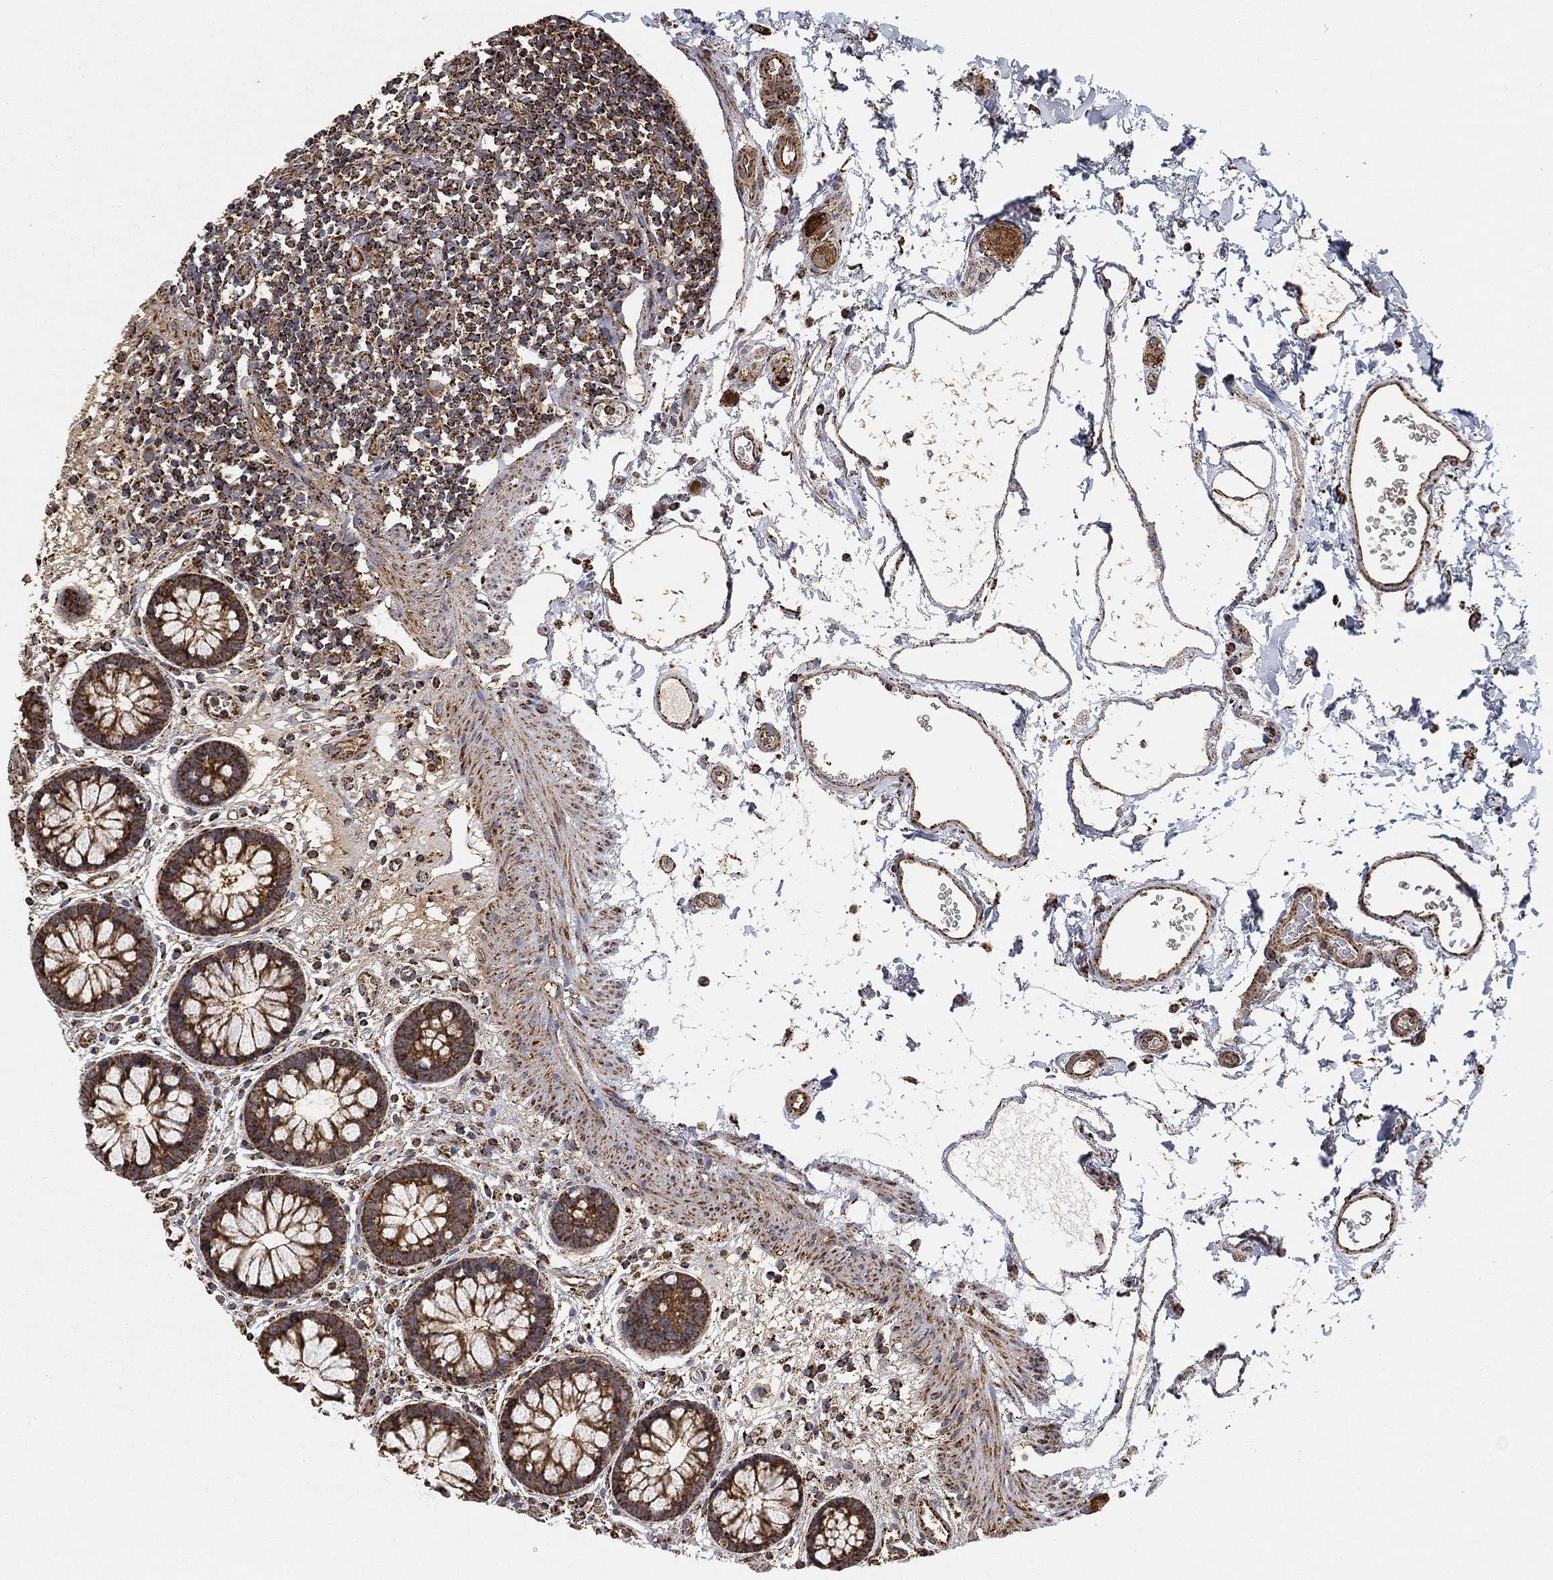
{"staining": {"intensity": "moderate", "quantity": ">75%", "location": "cytoplasmic/membranous"}, "tissue": "colon", "cell_type": "Endothelial cells", "image_type": "normal", "snomed": [{"axis": "morphology", "description": "Normal tissue, NOS"}, {"axis": "topography", "description": "Colon"}], "caption": "Protein expression analysis of unremarkable colon exhibits moderate cytoplasmic/membranous staining in approximately >75% of endothelial cells.", "gene": "SLC38A7", "patient": {"sex": "male", "age": 76}}